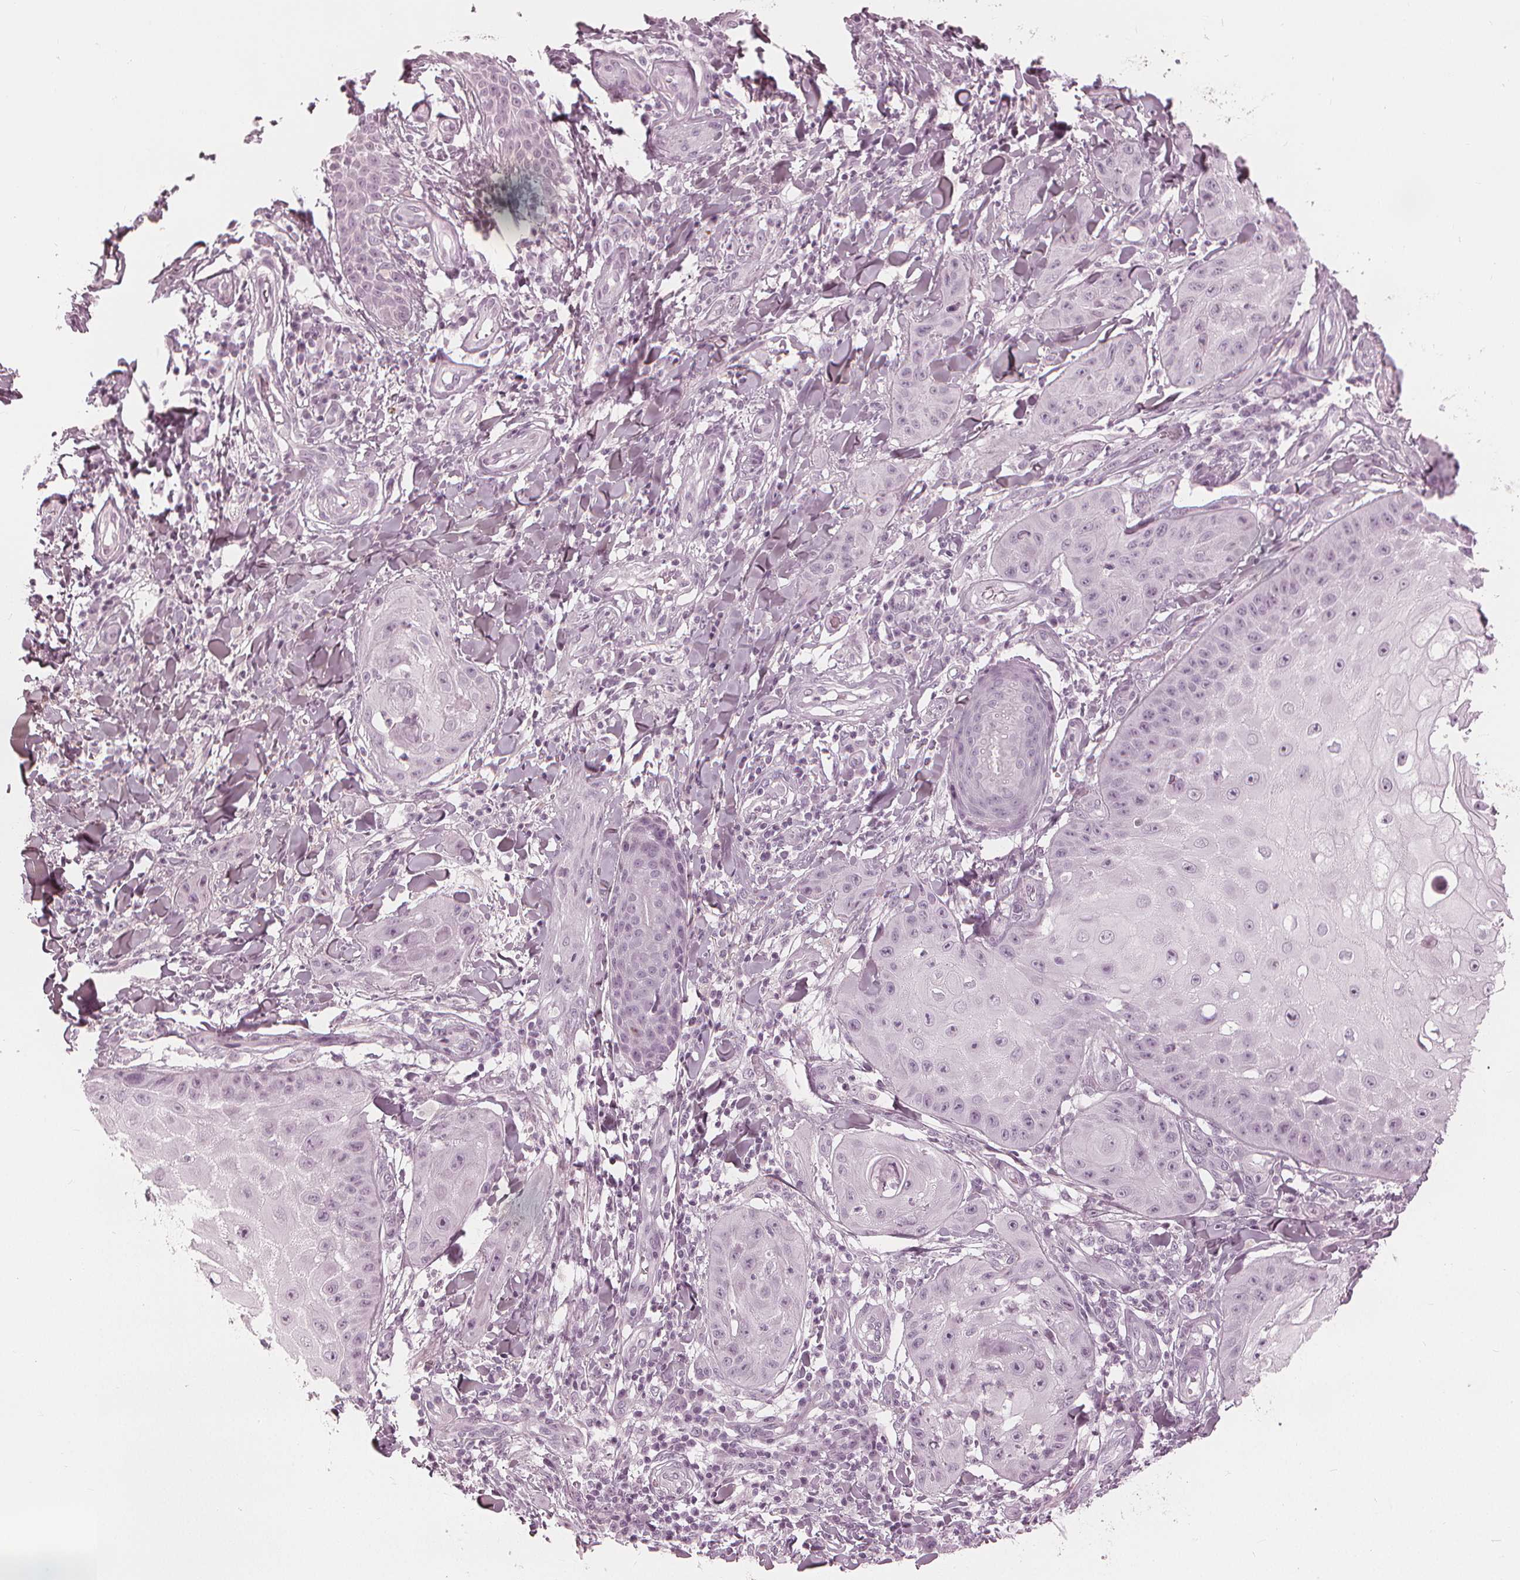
{"staining": {"intensity": "negative", "quantity": "none", "location": "none"}, "tissue": "skin cancer", "cell_type": "Tumor cells", "image_type": "cancer", "snomed": [{"axis": "morphology", "description": "Squamous cell carcinoma, NOS"}, {"axis": "topography", "description": "Skin"}], "caption": "Image shows no significant protein expression in tumor cells of squamous cell carcinoma (skin). (DAB immunohistochemistry (IHC) with hematoxylin counter stain).", "gene": "PAEP", "patient": {"sex": "male", "age": 70}}